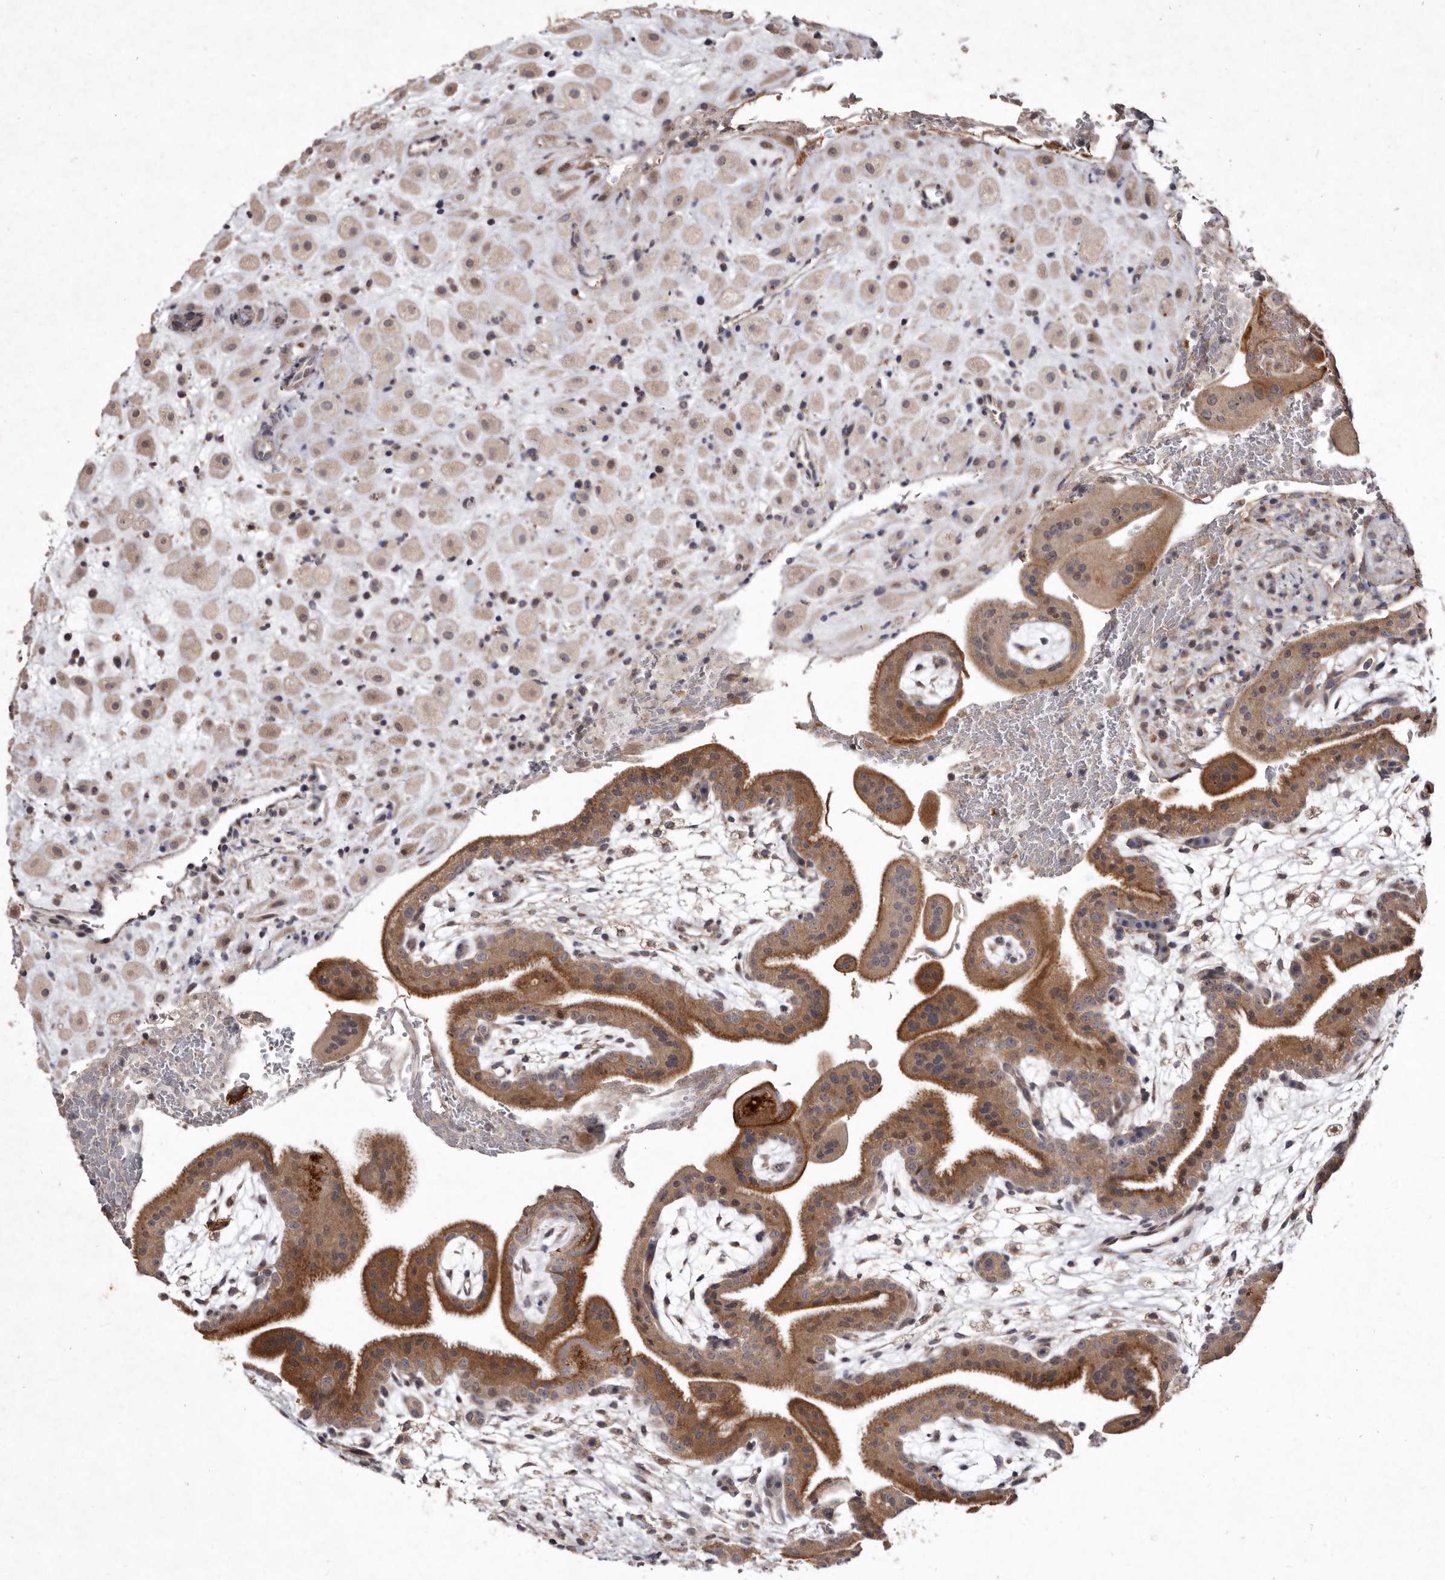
{"staining": {"intensity": "moderate", "quantity": "<25%", "location": "cytoplasmic/membranous"}, "tissue": "placenta", "cell_type": "Decidual cells", "image_type": "normal", "snomed": [{"axis": "morphology", "description": "Normal tissue, NOS"}, {"axis": "topography", "description": "Placenta"}], "caption": "This is a photomicrograph of immunohistochemistry staining of normal placenta, which shows moderate positivity in the cytoplasmic/membranous of decidual cells.", "gene": "FLAD1", "patient": {"sex": "female", "age": 35}}